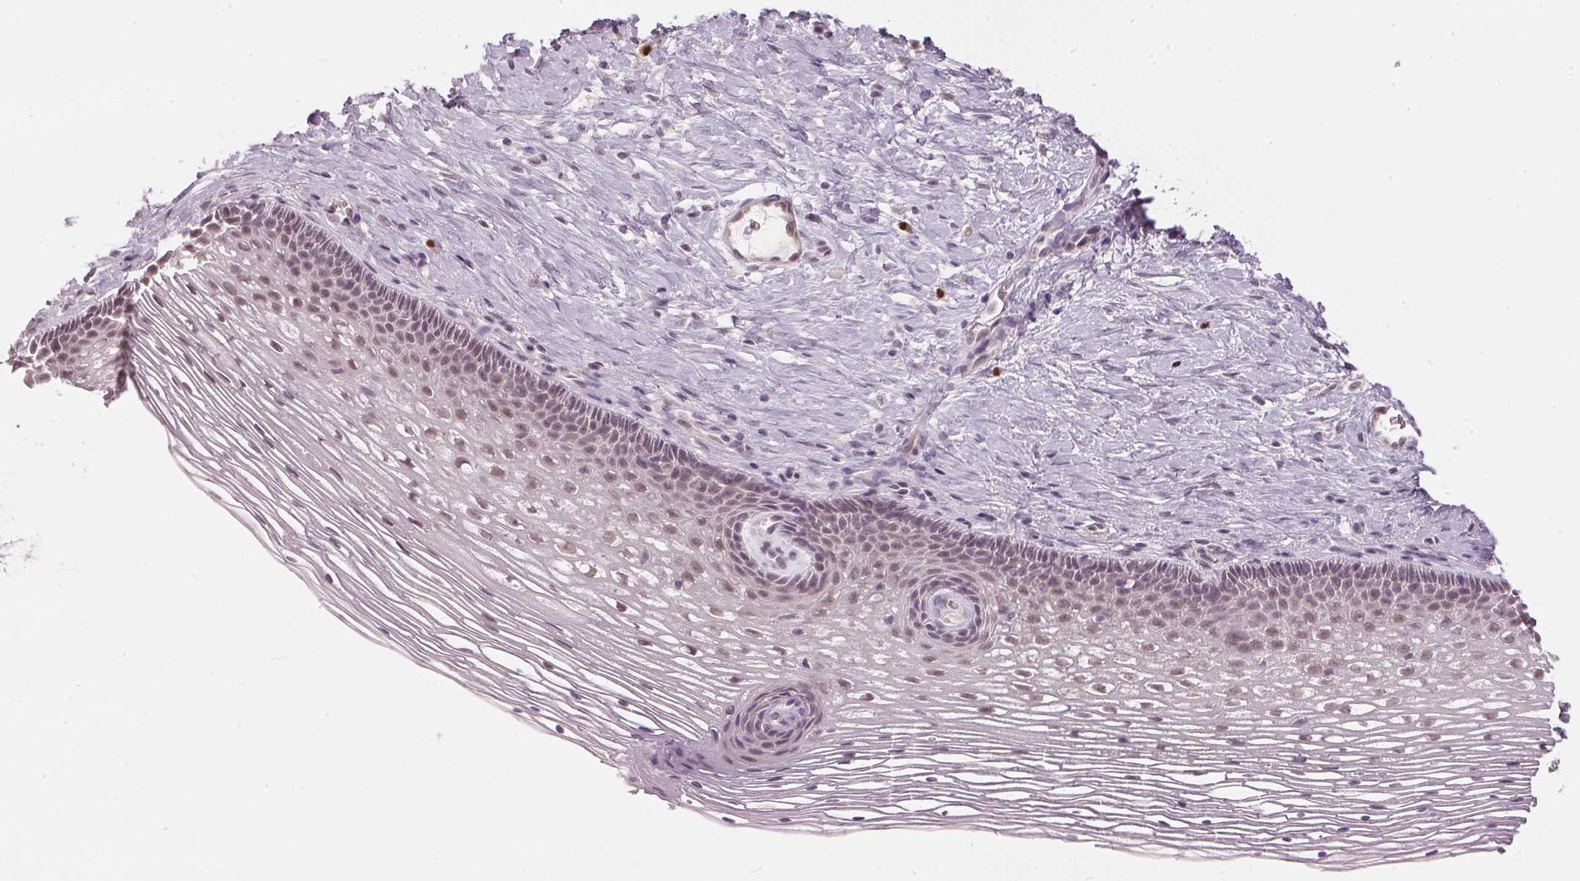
{"staining": {"intensity": "strong", "quantity": ">75%", "location": "nuclear"}, "tissue": "cervix", "cell_type": "Glandular cells", "image_type": "normal", "snomed": [{"axis": "morphology", "description": "Normal tissue, NOS"}, {"axis": "topography", "description": "Cervix"}], "caption": "The image displays immunohistochemical staining of normal cervix. There is strong nuclear positivity is appreciated in about >75% of glandular cells. (DAB (3,3'-diaminobenzidine) IHC, brown staining for protein, blue staining for nuclei).", "gene": "ENSG00000267001", "patient": {"sex": "female", "age": 34}}